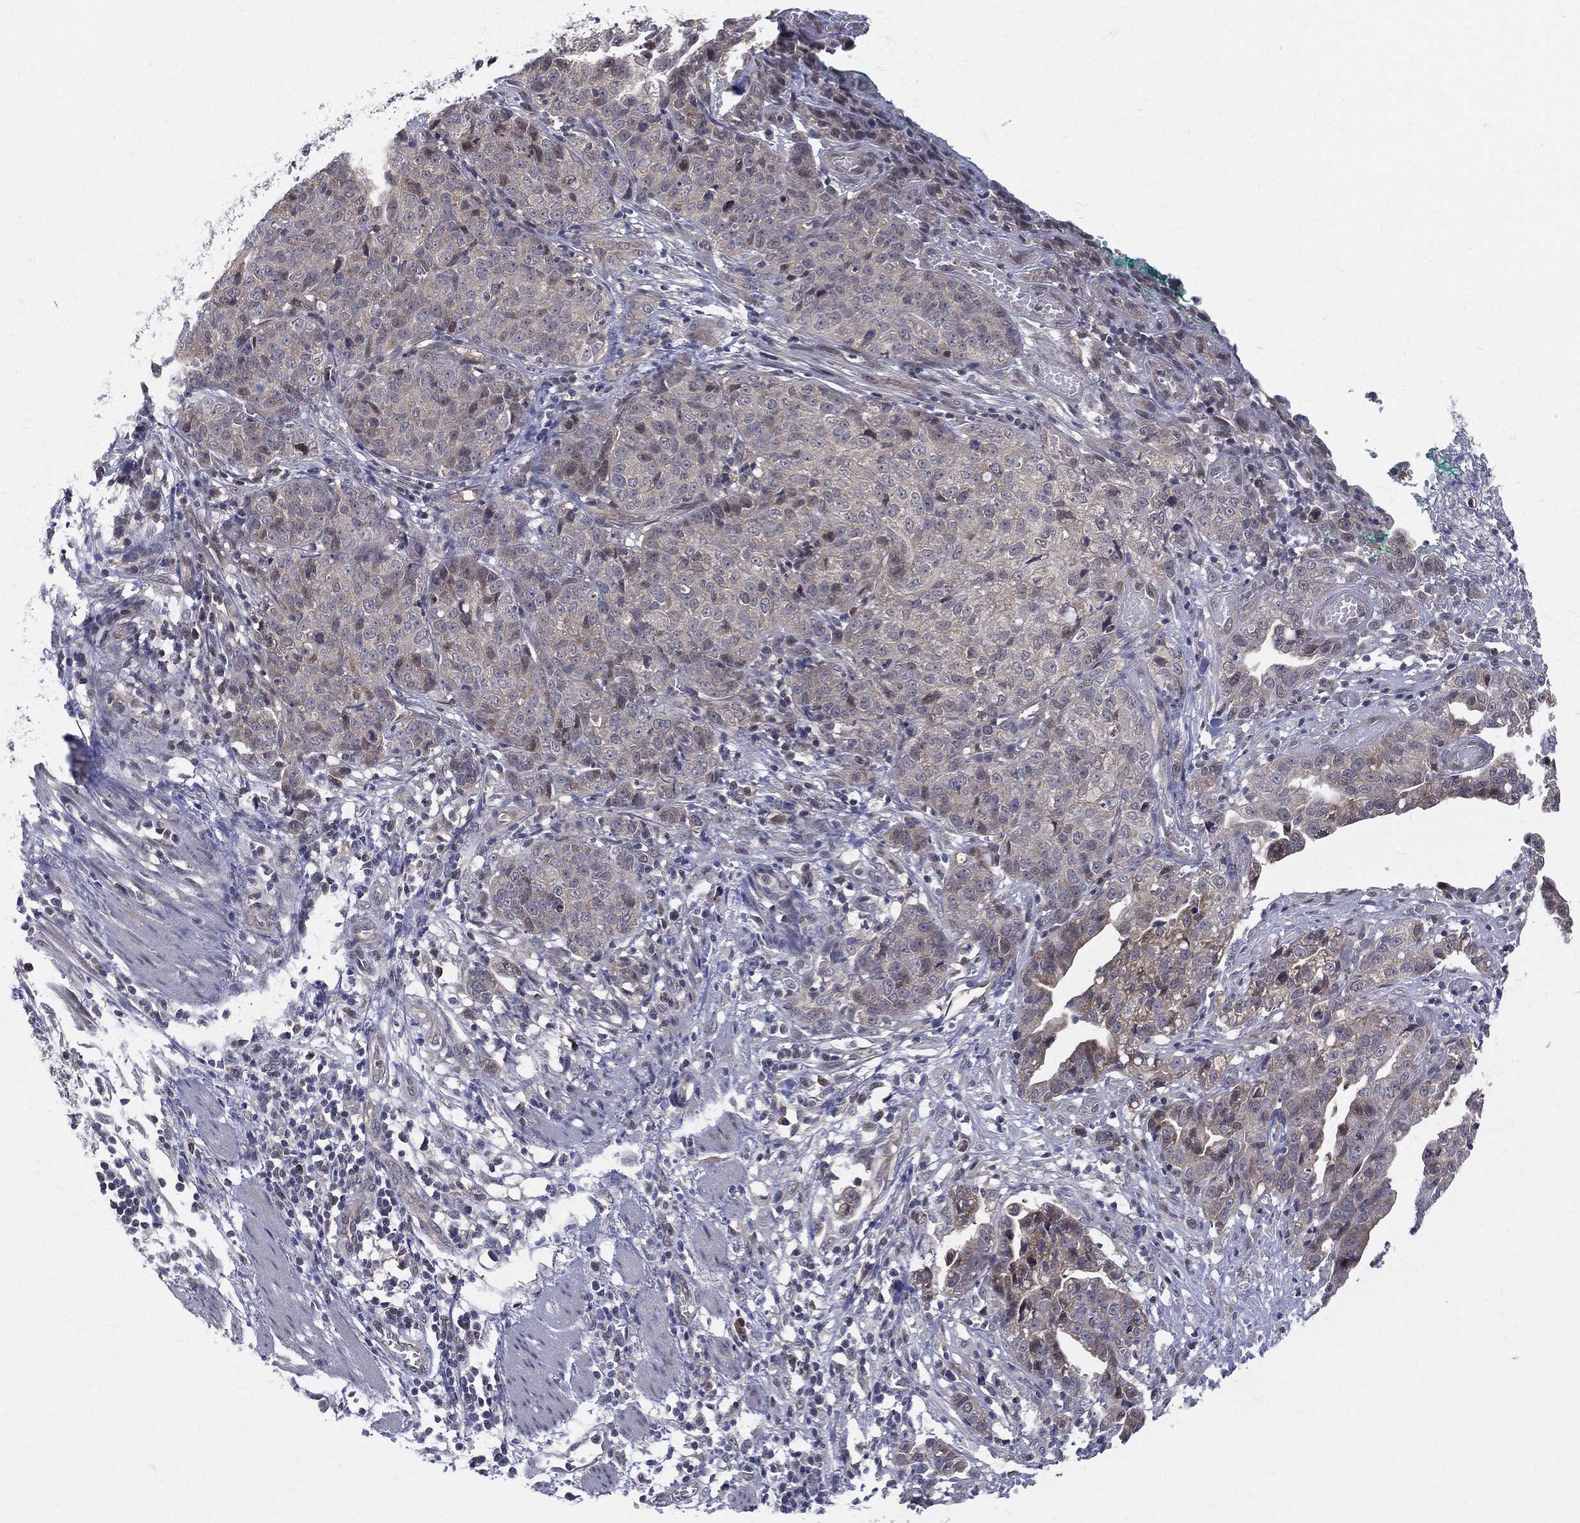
{"staining": {"intensity": "weak", "quantity": "<25%", "location": "cytoplasmic/membranous"}, "tissue": "stomach cancer", "cell_type": "Tumor cells", "image_type": "cancer", "snomed": [{"axis": "morphology", "description": "Adenocarcinoma, NOS"}, {"axis": "topography", "description": "Stomach, upper"}], "caption": "High magnification brightfield microscopy of stomach cancer stained with DAB (3,3'-diaminobenzidine) (brown) and counterstained with hematoxylin (blue): tumor cells show no significant staining.", "gene": "DLG4", "patient": {"sex": "female", "age": 67}}